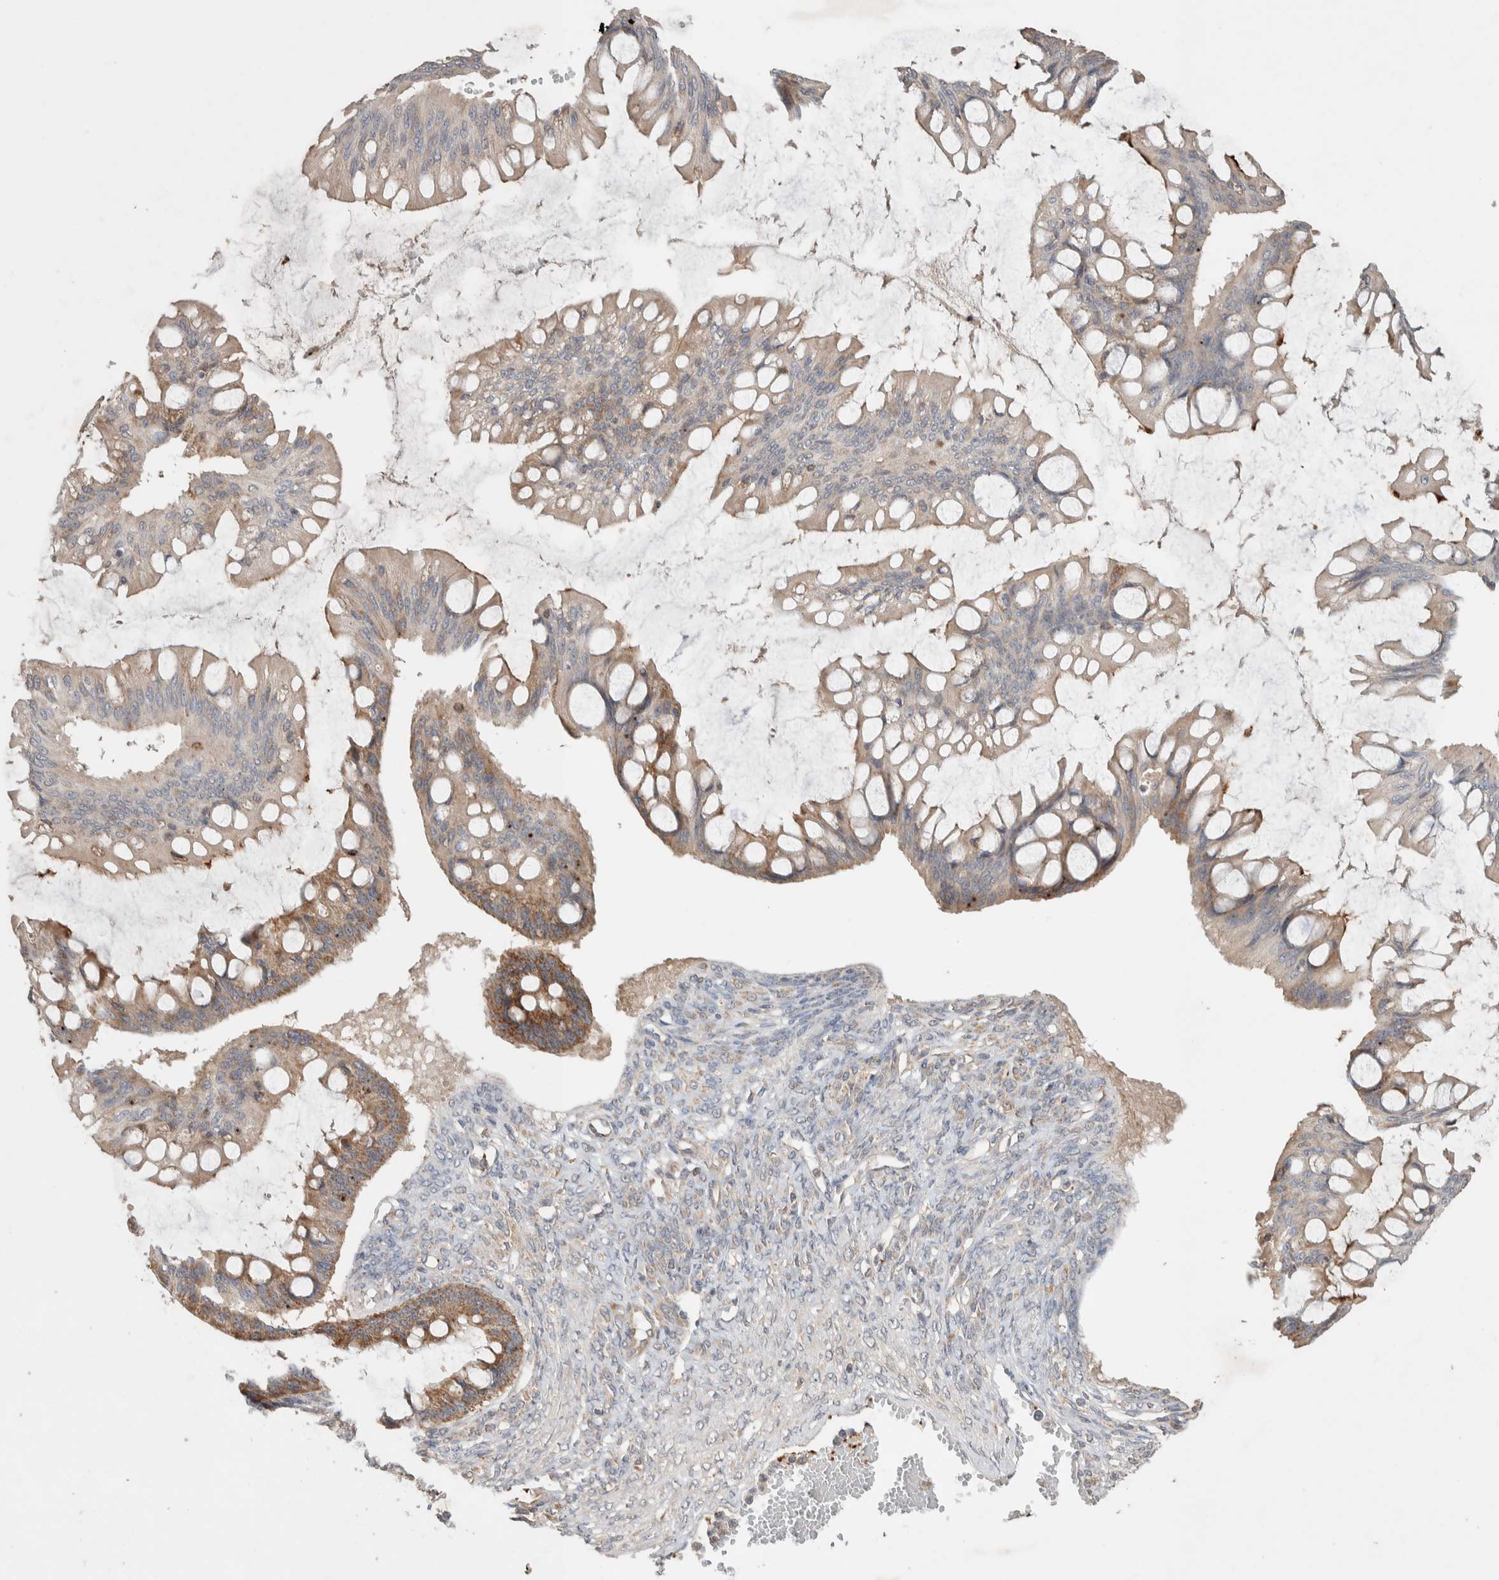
{"staining": {"intensity": "moderate", "quantity": ">75%", "location": "cytoplasmic/membranous"}, "tissue": "ovarian cancer", "cell_type": "Tumor cells", "image_type": "cancer", "snomed": [{"axis": "morphology", "description": "Cystadenocarcinoma, mucinous, NOS"}, {"axis": "topography", "description": "Ovary"}], "caption": "Tumor cells show moderate cytoplasmic/membranous staining in approximately >75% of cells in ovarian cancer.", "gene": "DEPTOR", "patient": {"sex": "female", "age": 73}}